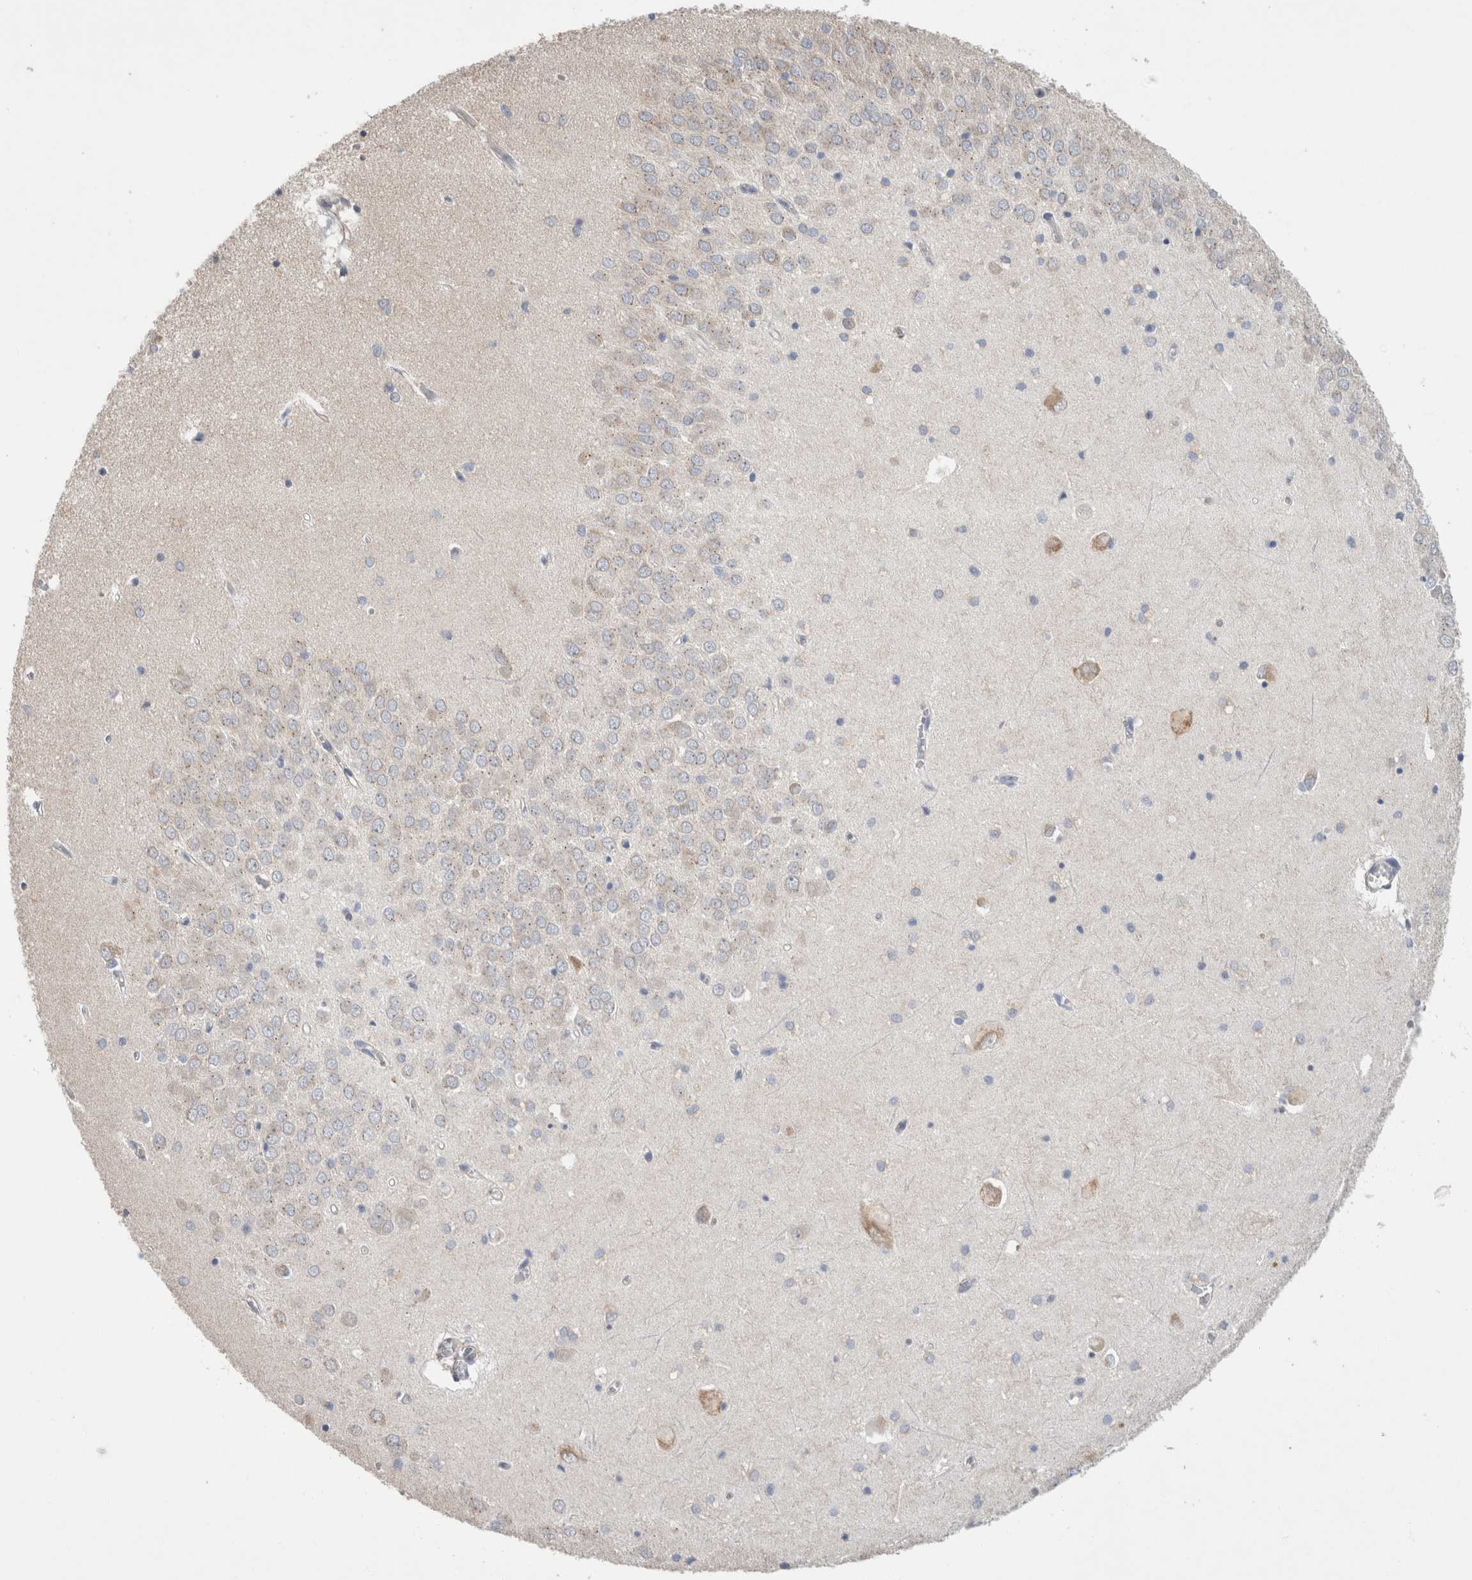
{"staining": {"intensity": "weak", "quantity": "<25%", "location": "cytoplasmic/membranous"}, "tissue": "hippocampus", "cell_type": "Glial cells", "image_type": "normal", "snomed": [{"axis": "morphology", "description": "Normal tissue, NOS"}, {"axis": "topography", "description": "Hippocampus"}], "caption": "High power microscopy image of an immunohistochemistry (IHC) image of normal hippocampus, revealing no significant staining in glial cells.", "gene": "IARS2", "patient": {"sex": "male", "age": 70}}